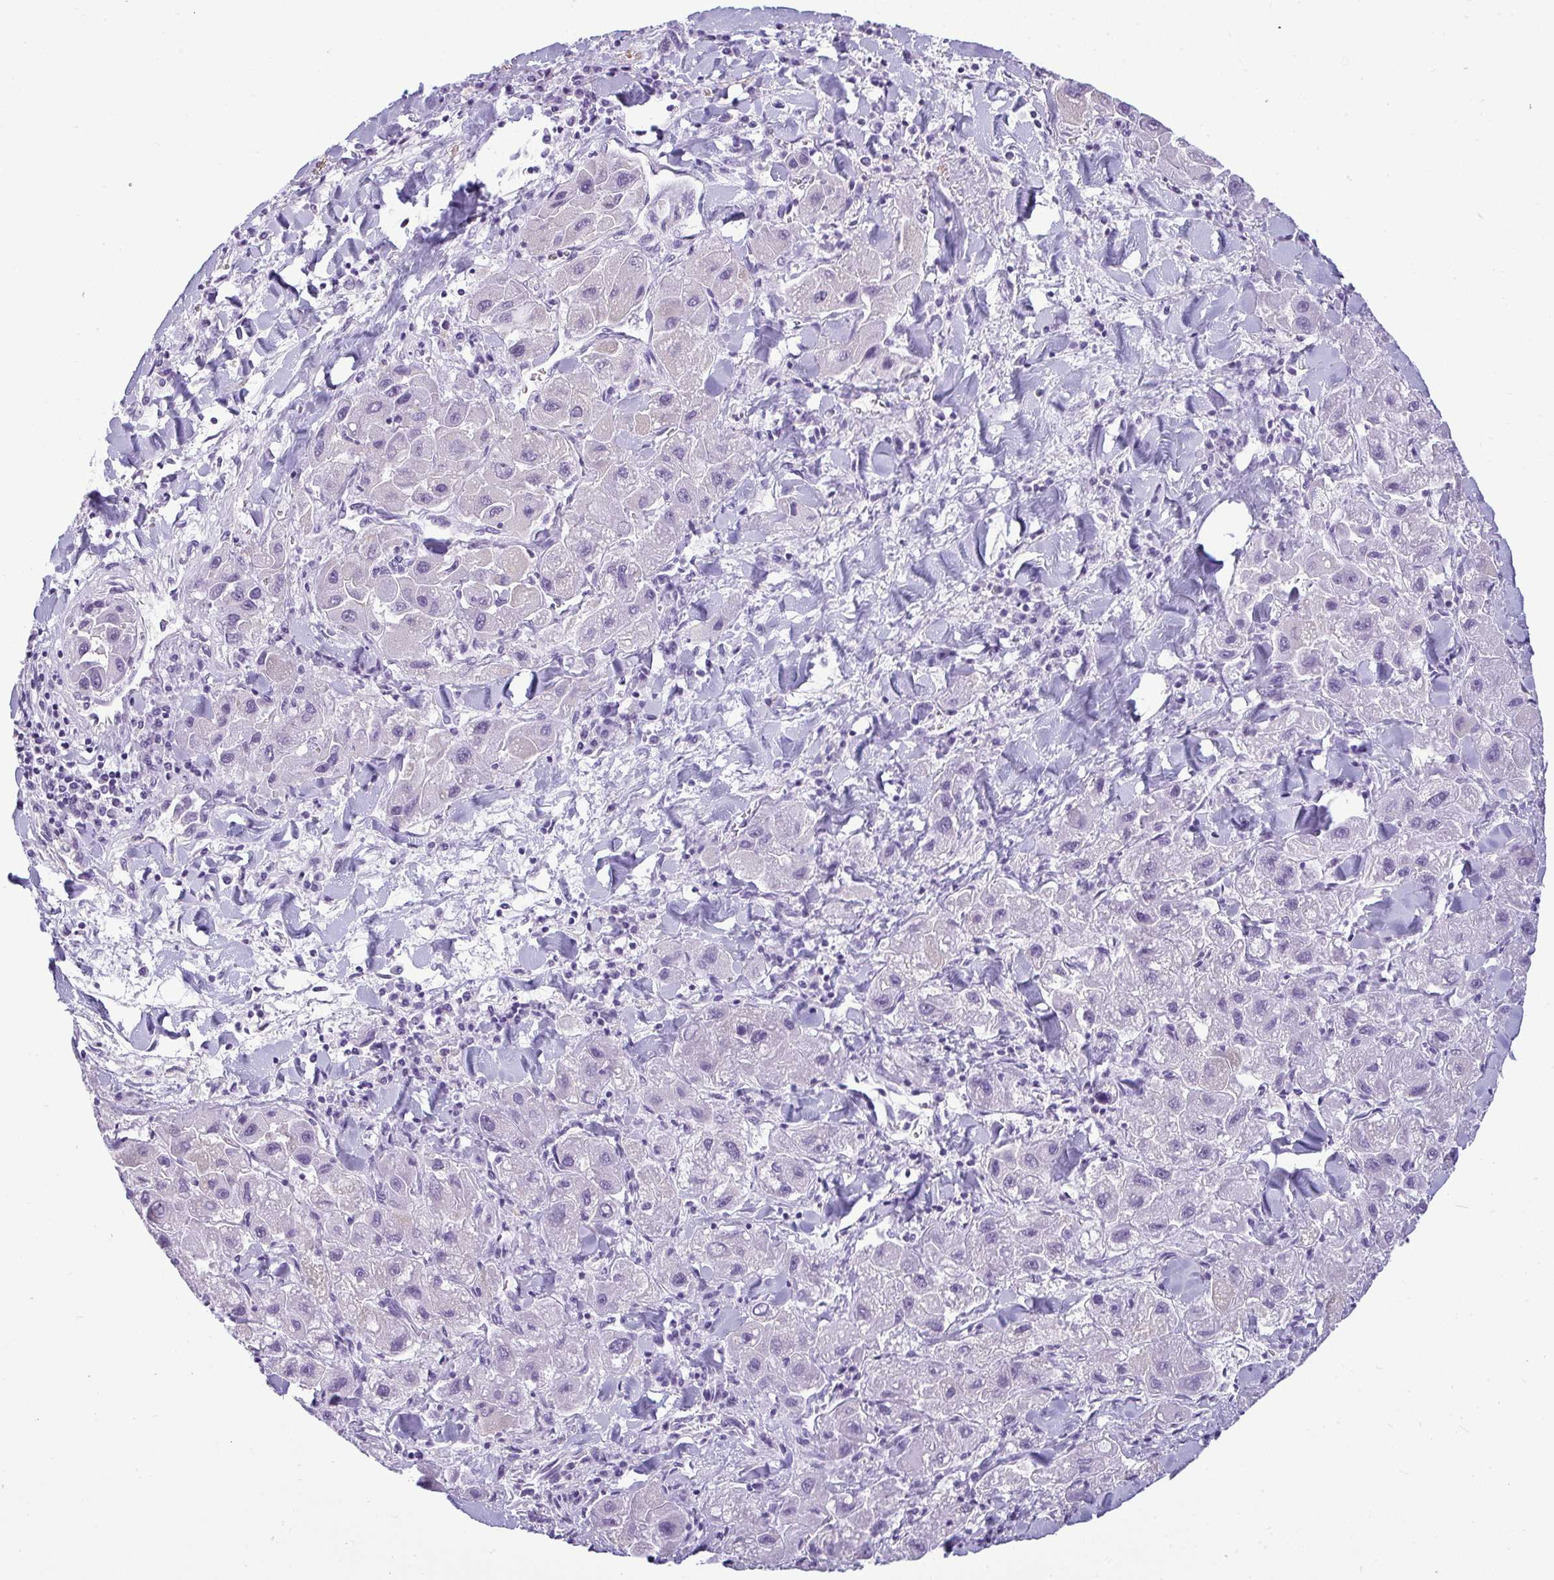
{"staining": {"intensity": "negative", "quantity": "none", "location": "none"}, "tissue": "liver cancer", "cell_type": "Tumor cells", "image_type": "cancer", "snomed": [{"axis": "morphology", "description": "Carcinoma, Hepatocellular, NOS"}, {"axis": "topography", "description": "Liver"}], "caption": "Immunohistochemistry photomicrograph of neoplastic tissue: liver cancer (hepatocellular carcinoma) stained with DAB displays no significant protein staining in tumor cells.", "gene": "SUZ12", "patient": {"sex": "male", "age": 24}}